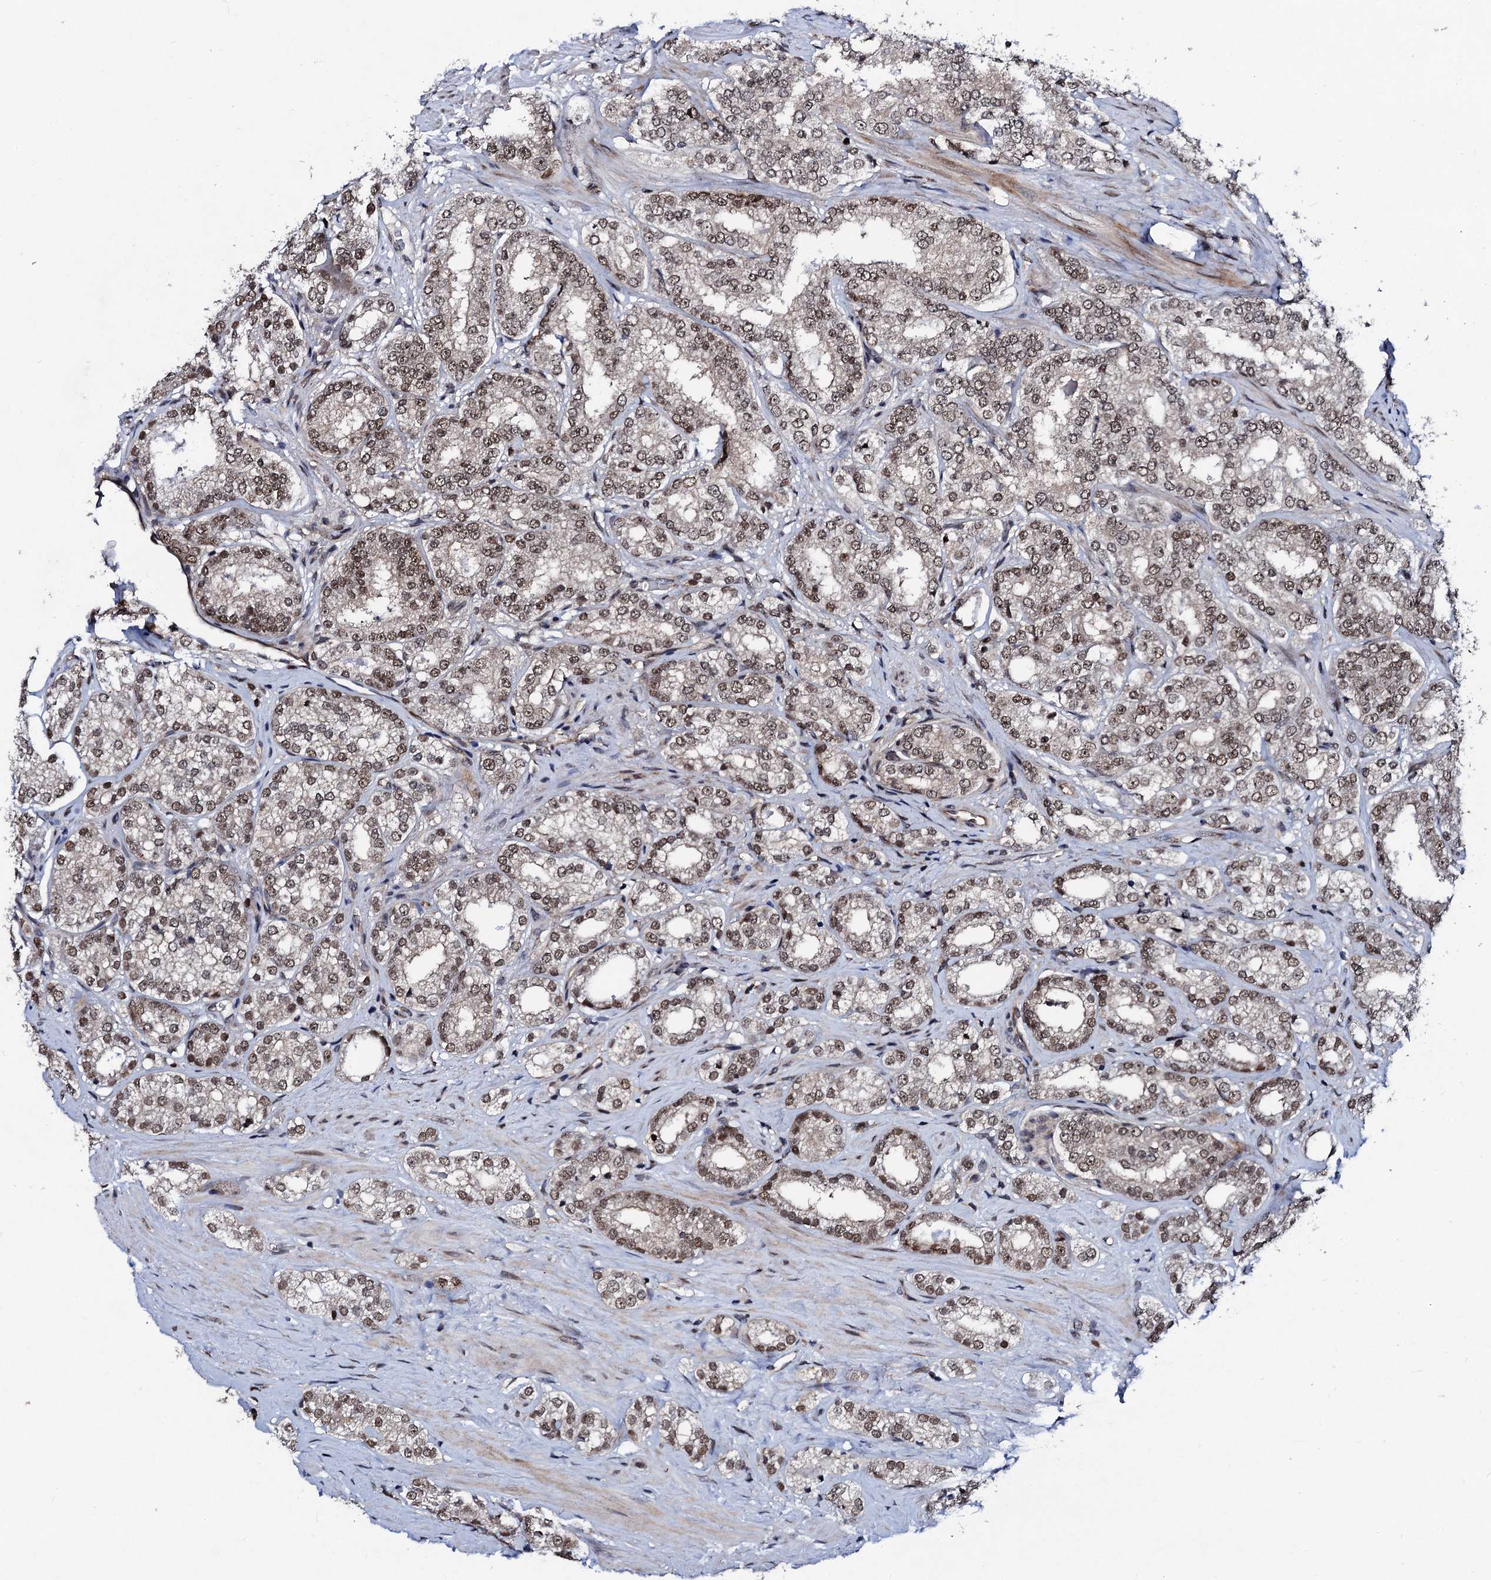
{"staining": {"intensity": "moderate", "quantity": ">75%", "location": "nuclear"}, "tissue": "prostate cancer", "cell_type": "Tumor cells", "image_type": "cancer", "snomed": [{"axis": "morphology", "description": "Normal tissue, NOS"}, {"axis": "morphology", "description": "Adenocarcinoma, High grade"}, {"axis": "topography", "description": "Prostate"}], "caption": "Tumor cells demonstrate medium levels of moderate nuclear staining in approximately >75% of cells in prostate cancer (high-grade adenocarcinoma). (brown staining indicates protein expression, while blue staining denotes nuclei).", "gene": "CSTF3", "patient": {"sex": "male", "age": 83}}